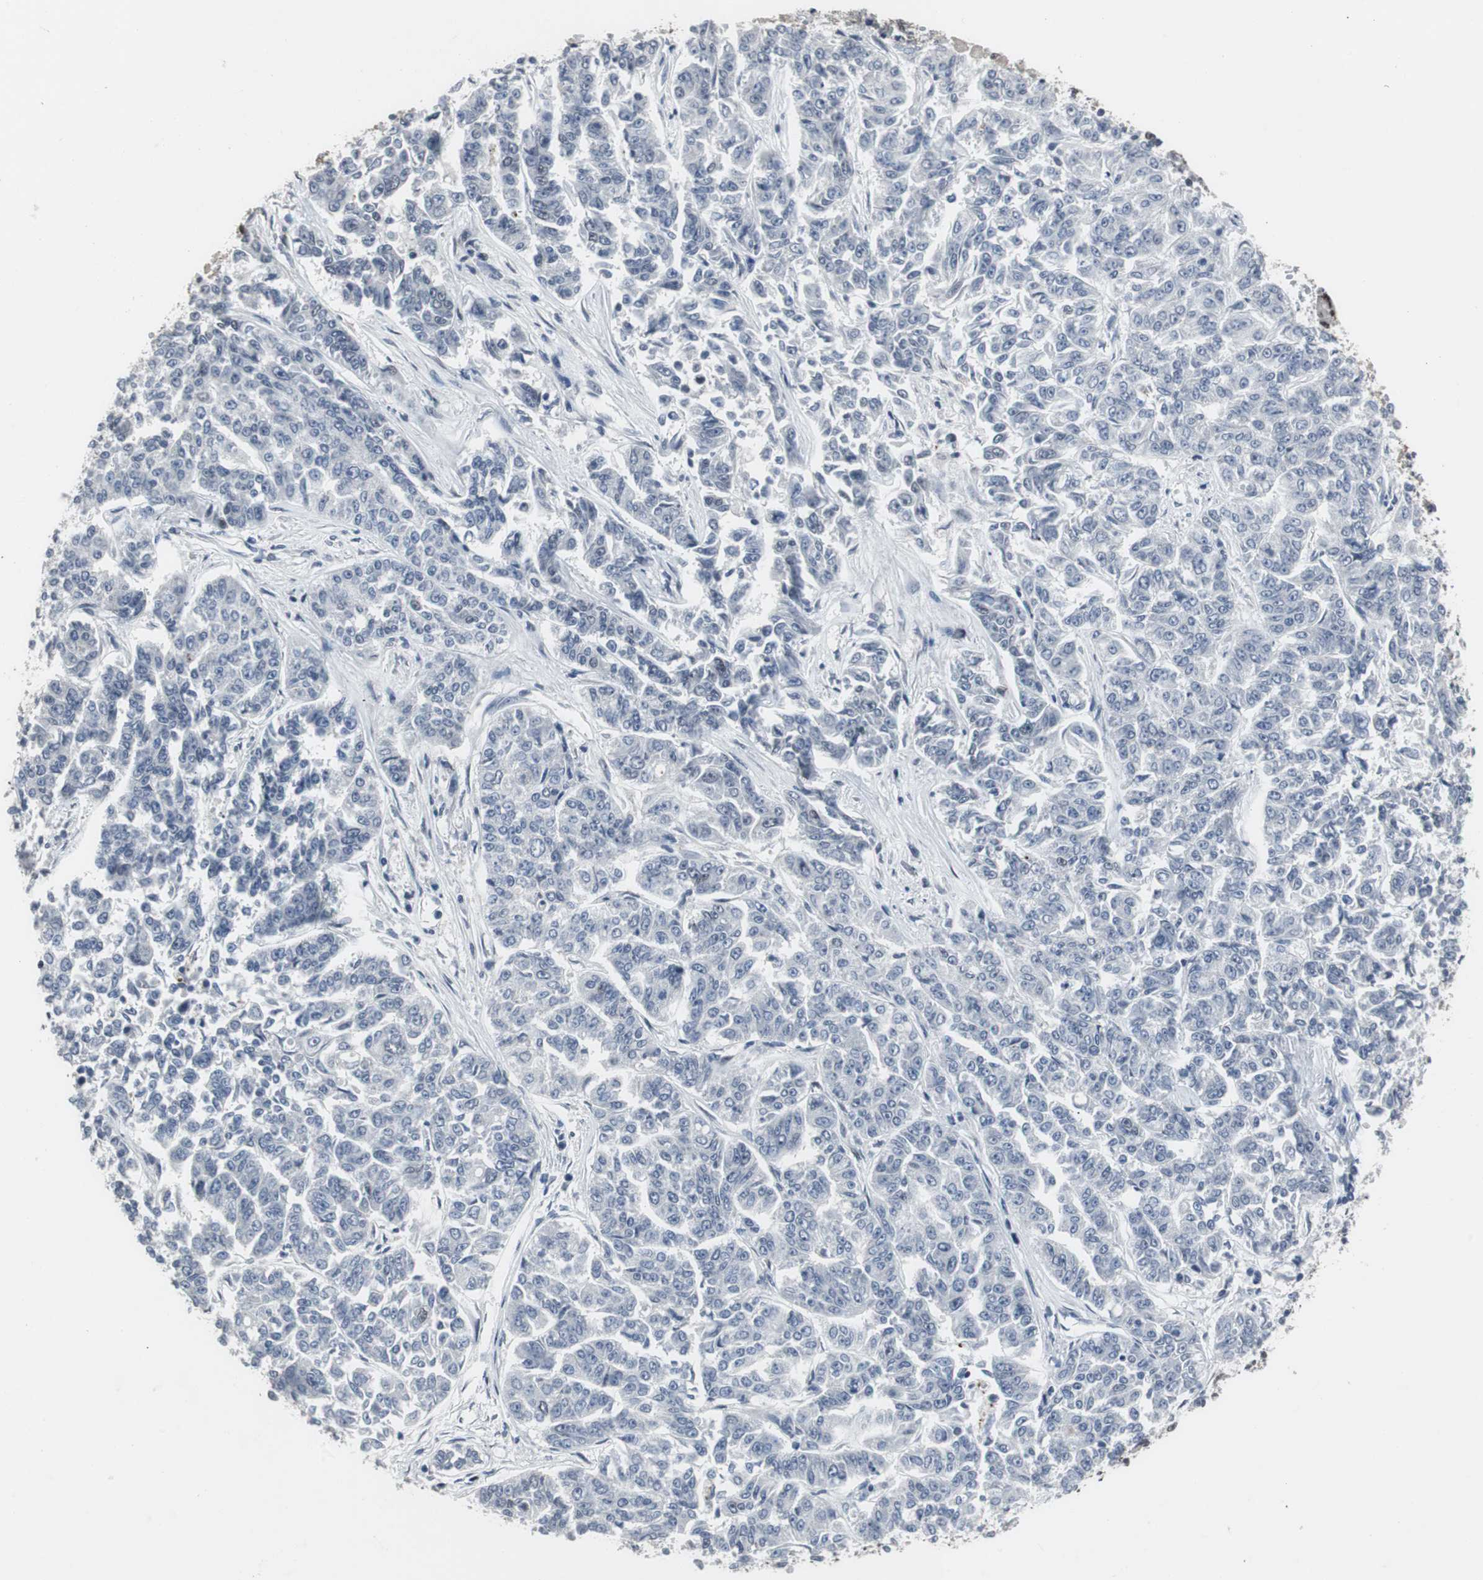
{"staining": {"intensity": "negative", "quantity": "none", "location": "none"}, "tissue": "lung cancer", "cell_type": "Tumor cells", "image_type": "cancer", "snomed": [{"axis": "morphology", "description": "Adenocarcinoma, NOS"}, {"axis": "topography", "description": "Lung"}], "caption": "An IHC histopathology image of adenocarcinoma (lung) is shown. There is no staining in tumor cells of adenocarcinoma (lung). (Brightfield microscopy of DAB IHC at high magnification).", "gene": "FOXP4", "patient": {"sex": "male", "age": 84}}